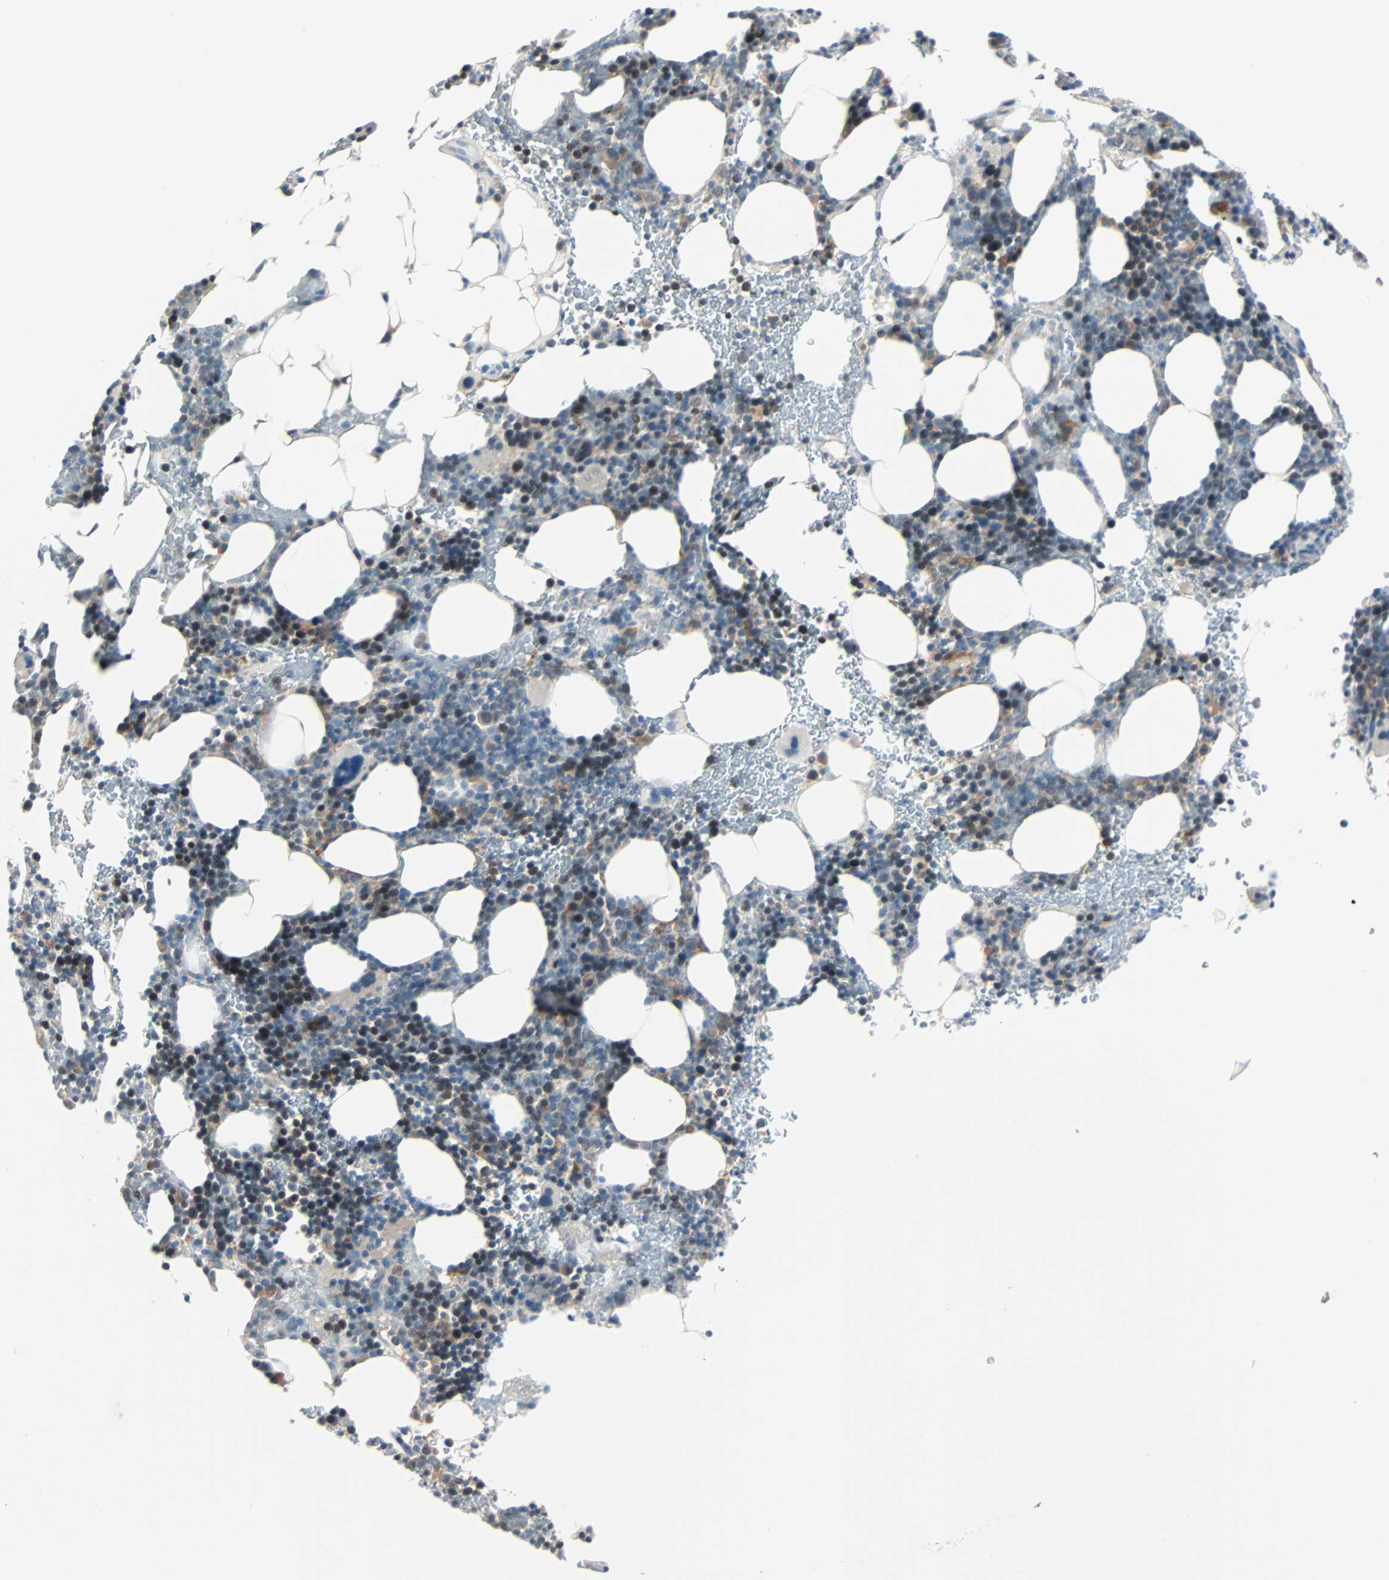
{"staining": {"intensity": "moderate", "quantity": "<25%", "location": "cytoplasmic/membranous,nuclear"}, "tissue": "bone marrow", "cell_type": "Hematopoietic cells", "image_type": "normal", "snomed": [{"axis": "morphology", "description": "Normal tissue, NOS"}, {"axis": "topography", "description": "Bone marrow"}], "caption": "Bone marrow stained for a protein shows moderate cytoplasmic/membranous,nuclear positivity in hematopoietic cells.", "gene": "SMIM8", "patient": {"sex": "male", "age": 86}}